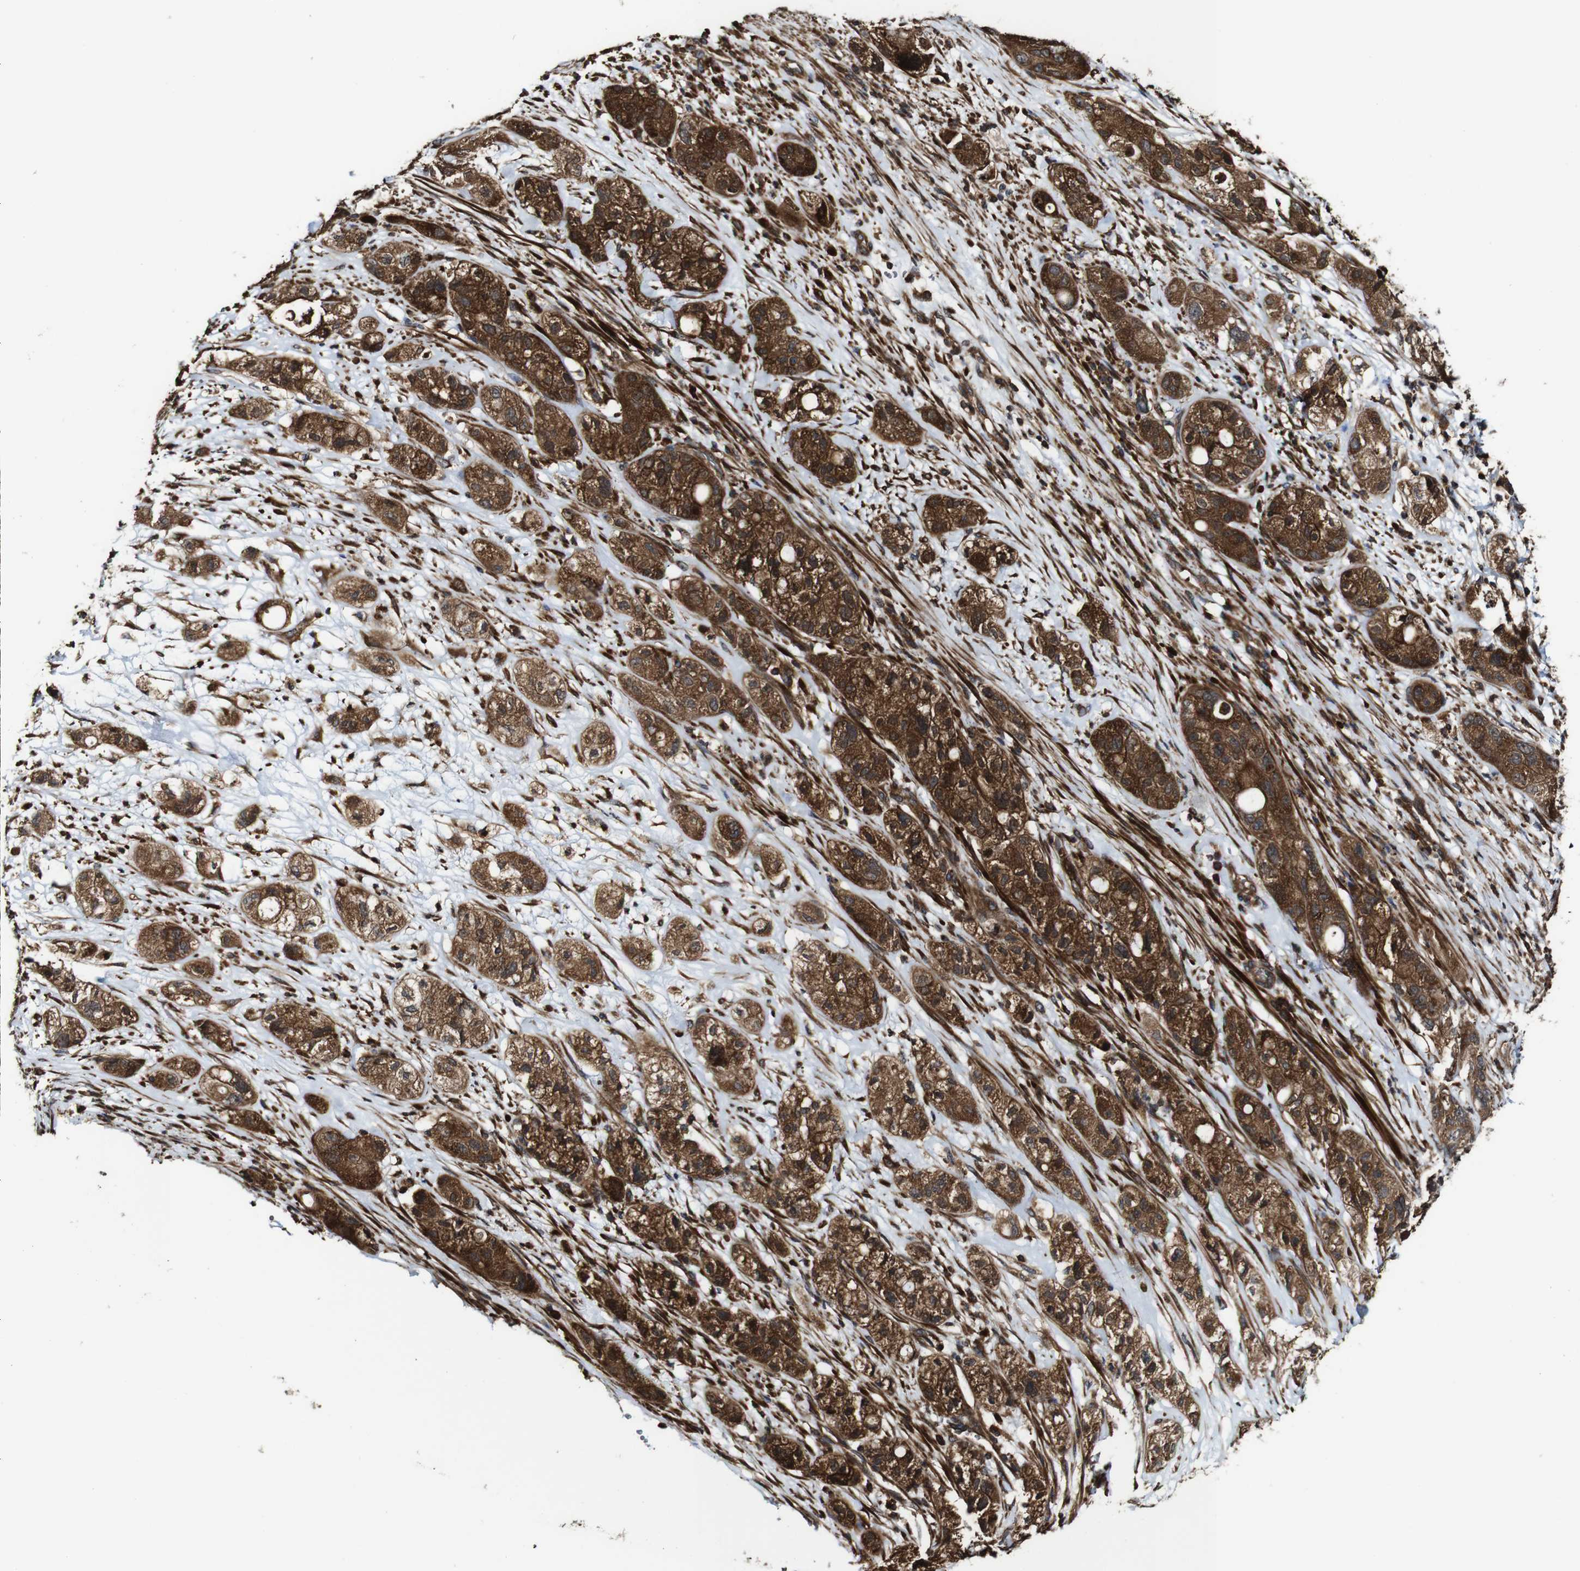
{"staining": {"intensity": "strong", "quantity": ">75%", "location": "cytoplasmic/membranous"}, "tissue": "pancreatic cancer", "cell_type": "Tumor cells", "image_type": "cancer", "snomed": [{"axis": "morphology", "description": "Adenocarcinoma, NOS"}, {"axis": "topography", "description": "Pancreas"}], "caption": "High-magnification brightfield microscopy of pancreatic cancer stained with DAB (3,3'-diaminobenzidine) (brown) and counterstained with hematoxylin (blue). tumor cells exhibit strong cytoplasmic/membranous staining is seen in about>75% of cells.", "gene": "TNIK", "patient": {"sex": "female", "age": 78}}